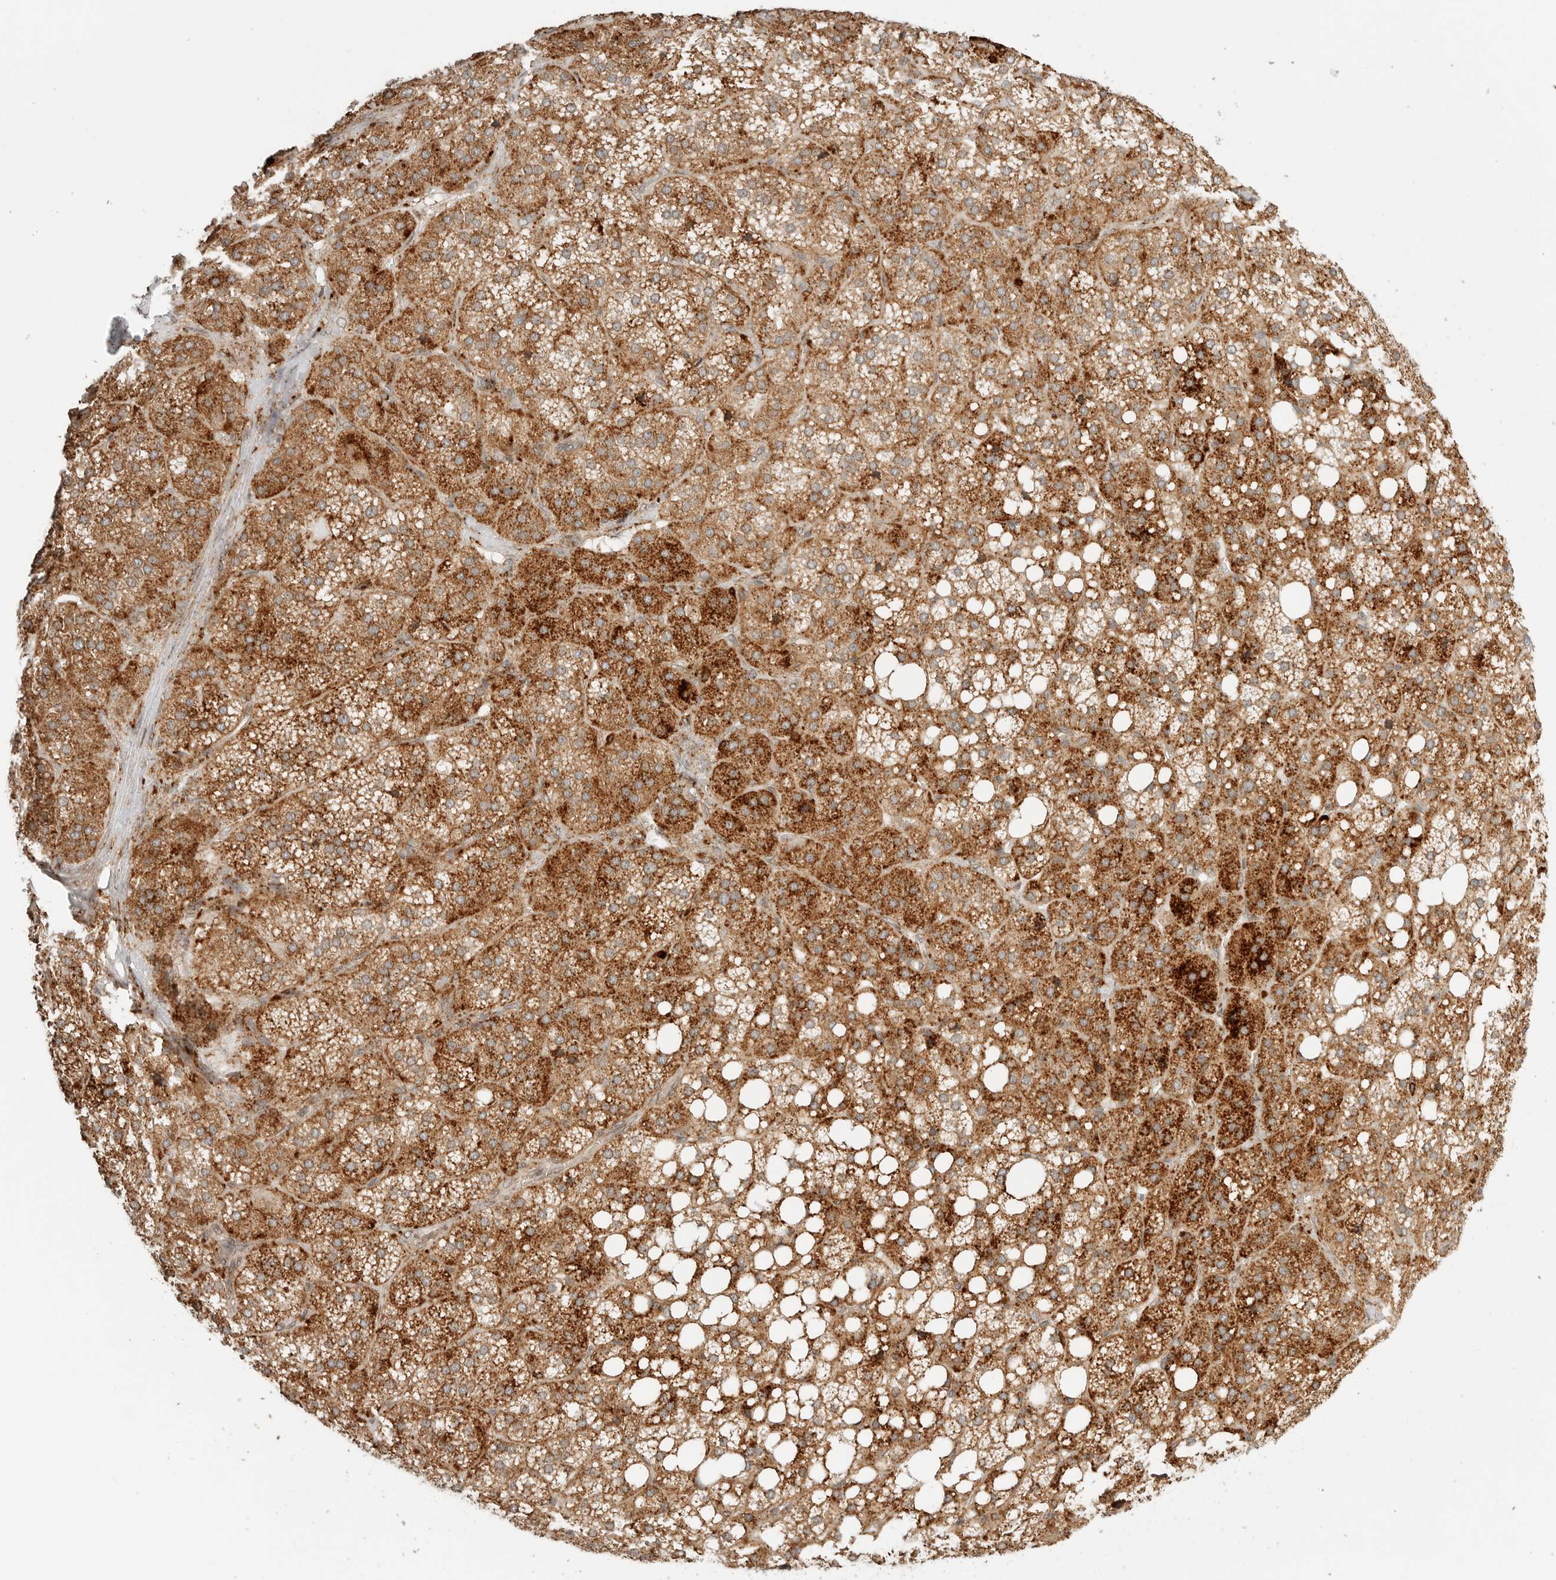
{"staining": {"intensity": "strong", "quantity": ">75%", "location": "cytoplasmic/membranous"}, "tissue": "adrenal gland", "cell_type": "Glandular cells", "image_type": "normal", "snomed": [{"axis": "morphology", "description": "Normal tissue, NOS"}, {"axis": "topography", "description": "Adrenal gland"}], "caption": "Immunohistochemistry micrograph of normal adrenal gland: adrenal gland stained using immunohistochemistry (IHC) displays high levels of strong protein expression localized specifically in the cytoplasmic/membranous of glandular cells, appearing as a cytoplasmic/membranous brown color.", "gene": "IDUA", "patient": {"sex": "female", "age": 59}}